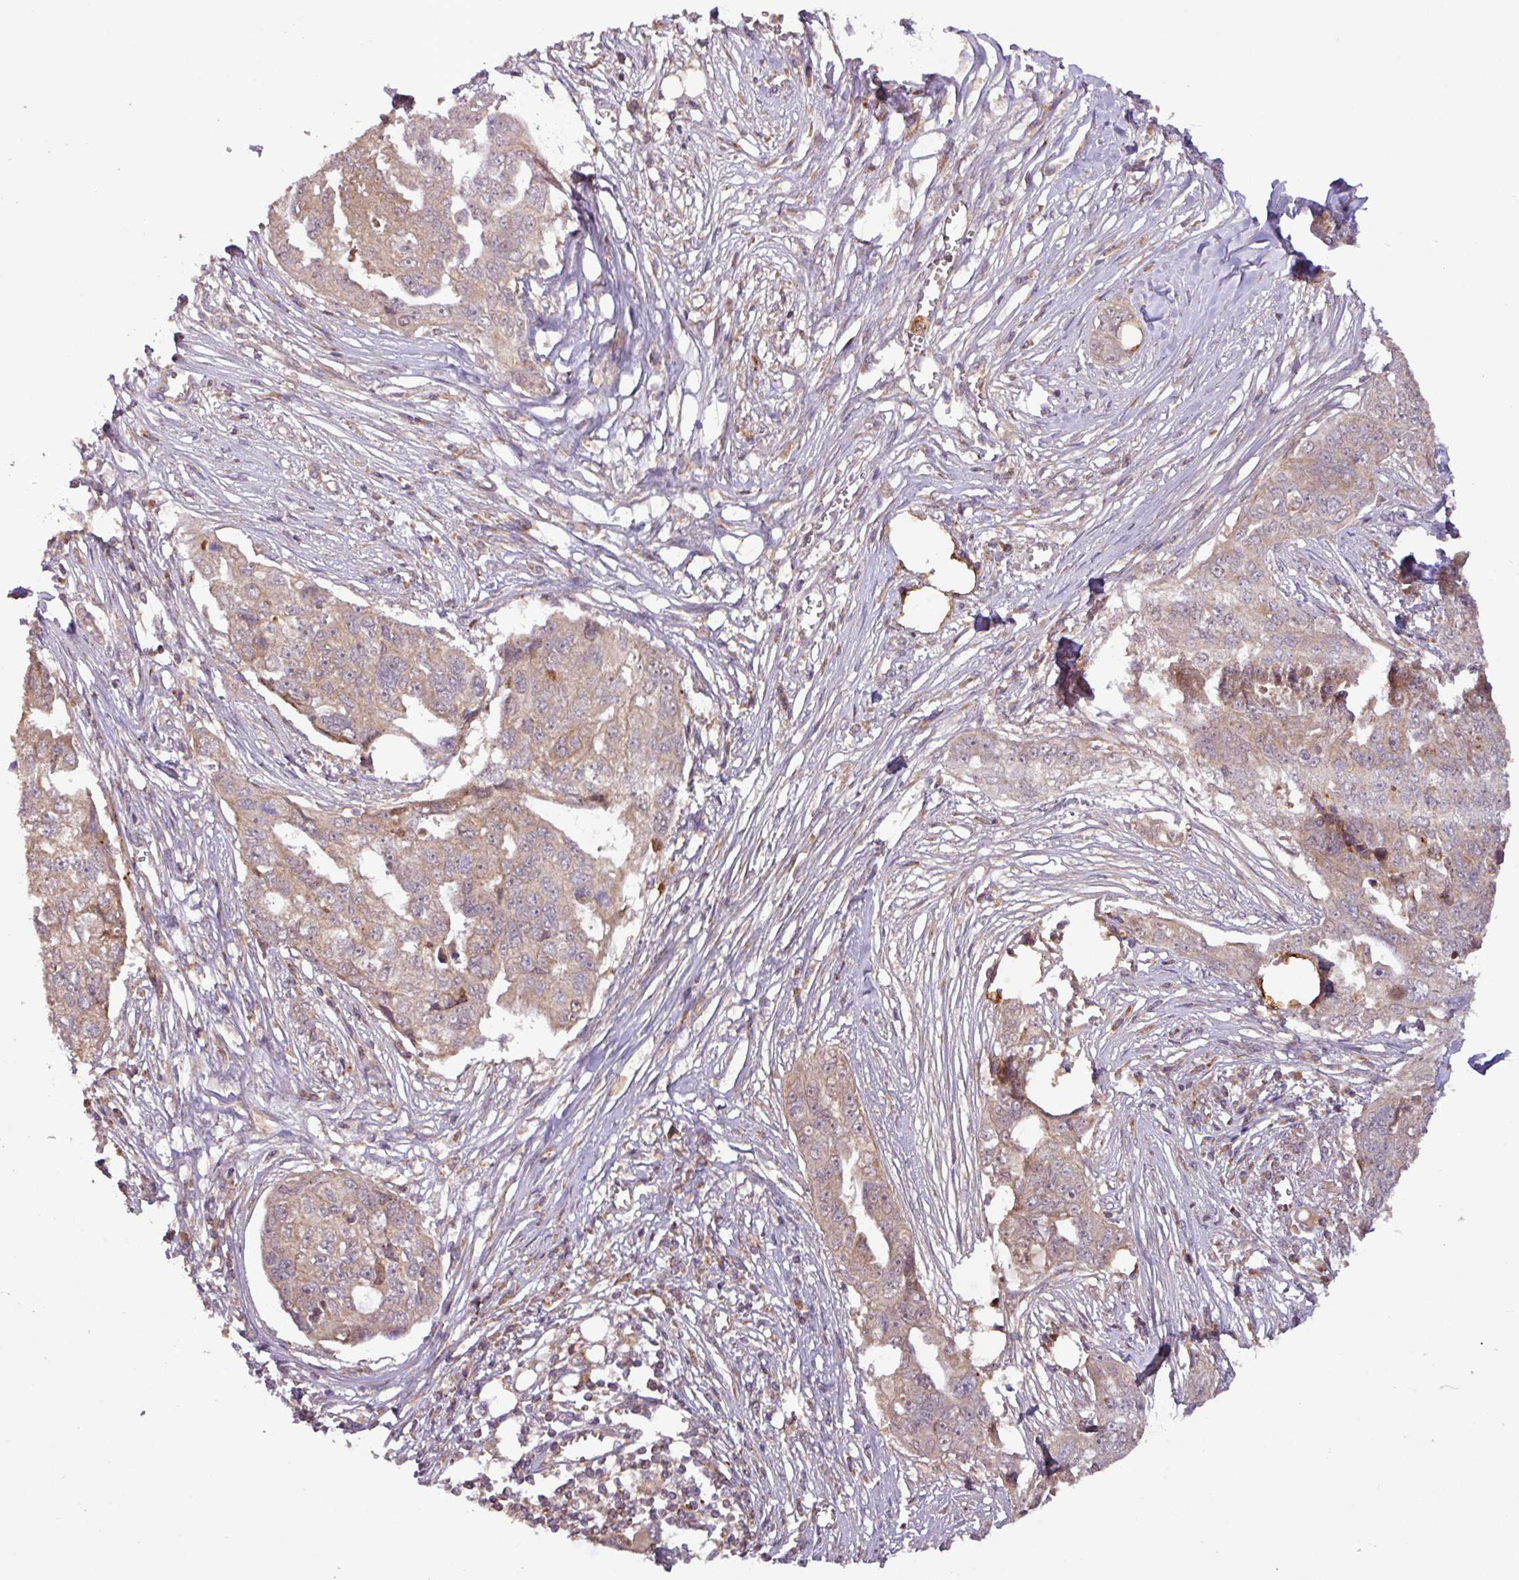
{"staining": {"intensity": "weak", "quantity": "25%-75%", "location": "cytoplasmic/membranous"}, "tissue": "ovarian cancer", "cell_type": "Tumor cells", "image_type": "cancer", "snomed": [{"axis": "morphology", "description": "Carcinoma, endometroid"}, {"axis": "topography", "description": "Ovary"}], "caption": "Endometroid carcinoma (ovarian) stained for a protein reveals weak cytoplasmic/membranous positivity in tumor cells.", "gene": "YPEL3", "patient": {"sex": "female", "age": 70}}